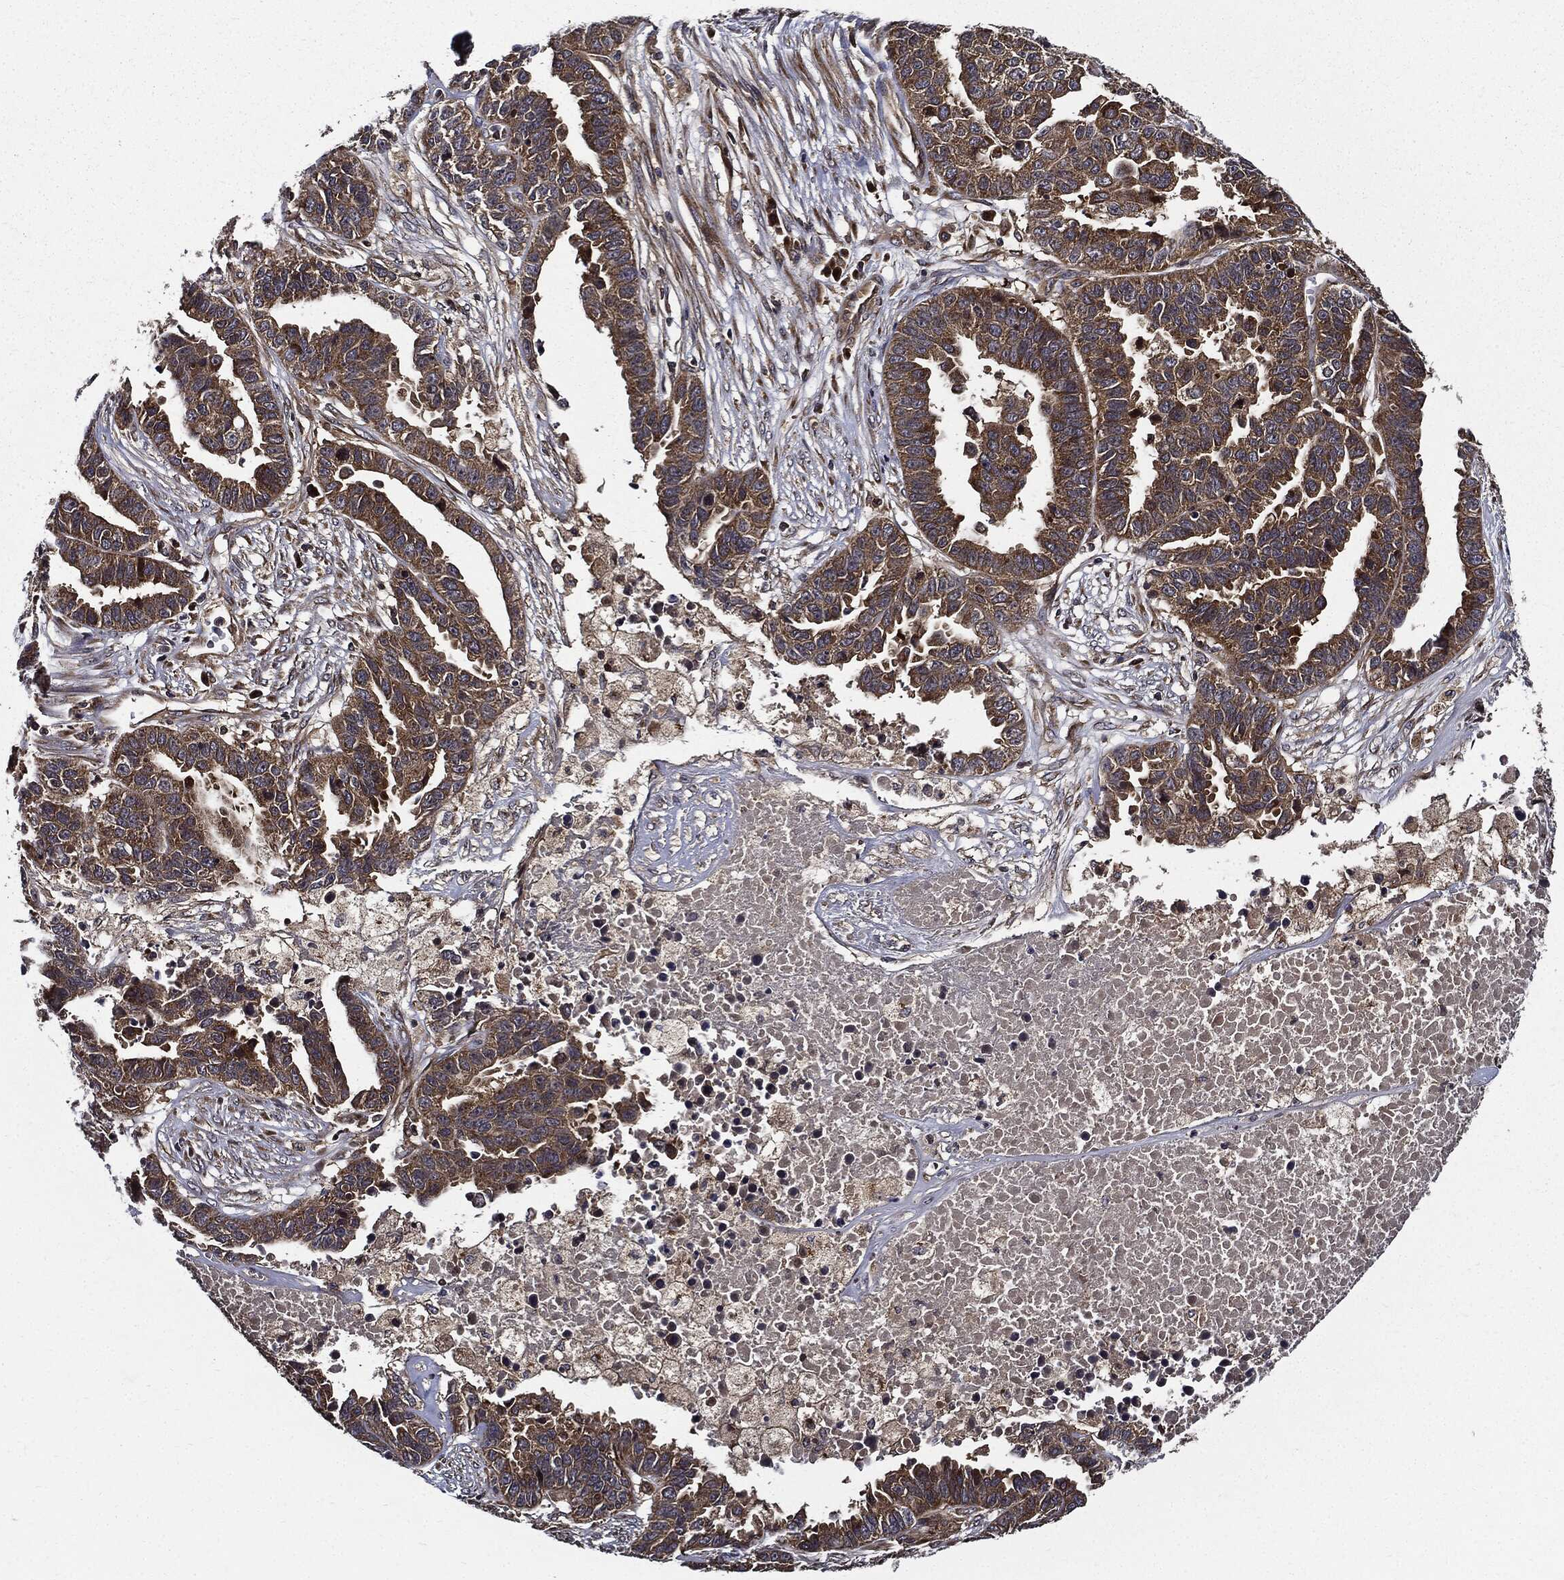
{"staining": {"intensity": "moderate", "quantity": ">75%", "location": "cytoplasmic/membranous"}, "tissue": "ovarian cancer", "cell_type": "Tumor cells", "image_type": "cancer", "snomed": [{"axis": "morphology", "description": "Cystadenocarcinoma, serous, NOS"}, {"axis": "topography", "description": "Ovary"}], "caption": "A brown stain shows moderate cytoplasmic/membranous expression of a protein in human ovarian cancer (serous cystadenocarcinoma) tumor cells.", "gene": "HTT", "patient": {"sex": "female", "age": 87}}